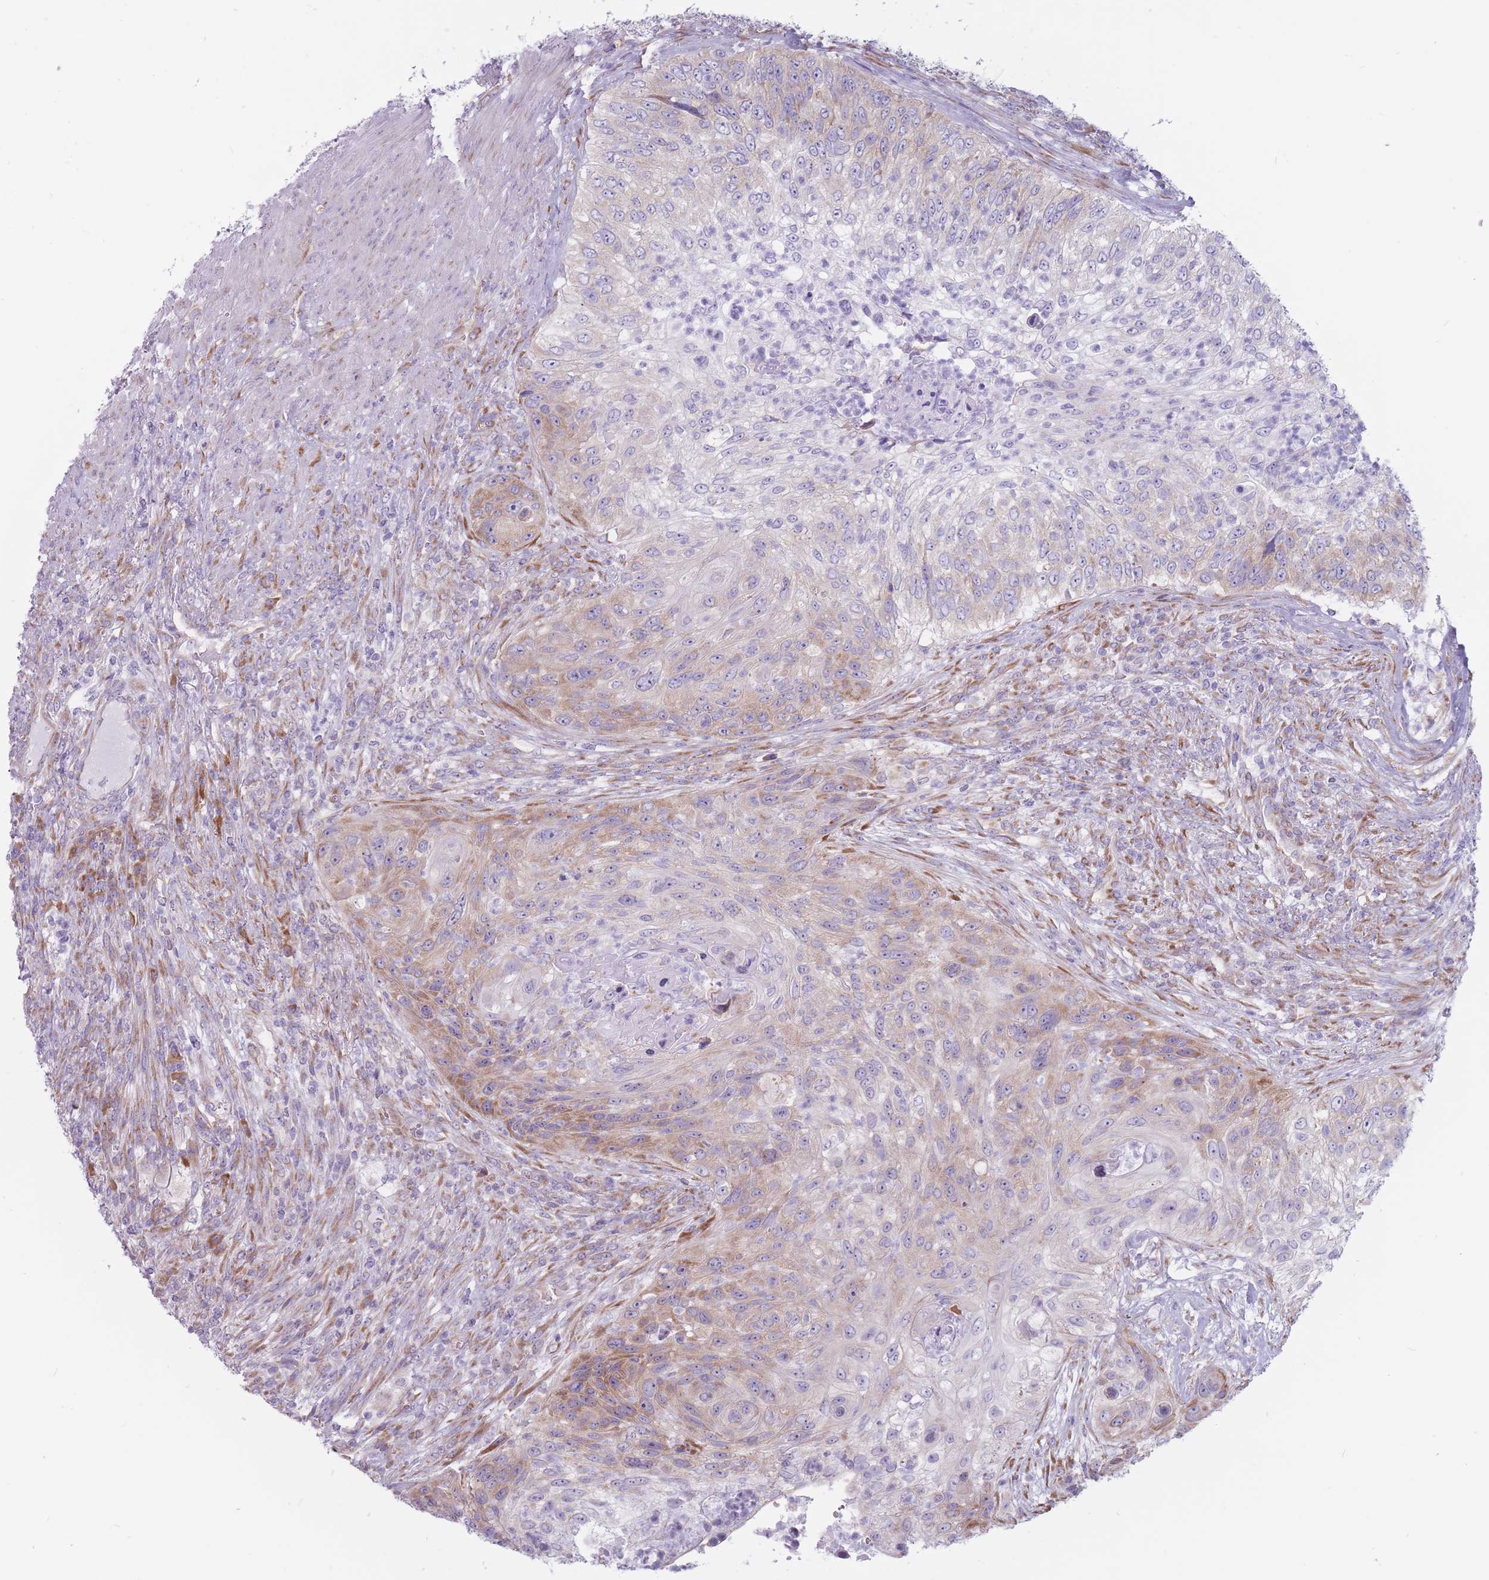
{"staining": {"intensity": "moderate", "quantity": "25%-75%", "location": "cytoplasmic/membranous"}, "tissue": "urothelial cancer", "cell_type": "Tumor cells", "image_type": "cancer", "snomed": [{"axis": "morphology", "description": "Urothelial carcinoma, High grade"}, {"axis": "topography", "description": "Urinary bladder"}], "caption": "Urothelial cancer tissue reveals moderate cytoplasmic/membranous expression in about 25%-75% of tumor cells The staining was performed using DAB (3,3'-diaminobenzidine), with brown indicating positive protein expression. Nuclei are stained blue with hematoxylin.", "gene": "RPL18", "patient": {"sex": "female", "age": 60}}